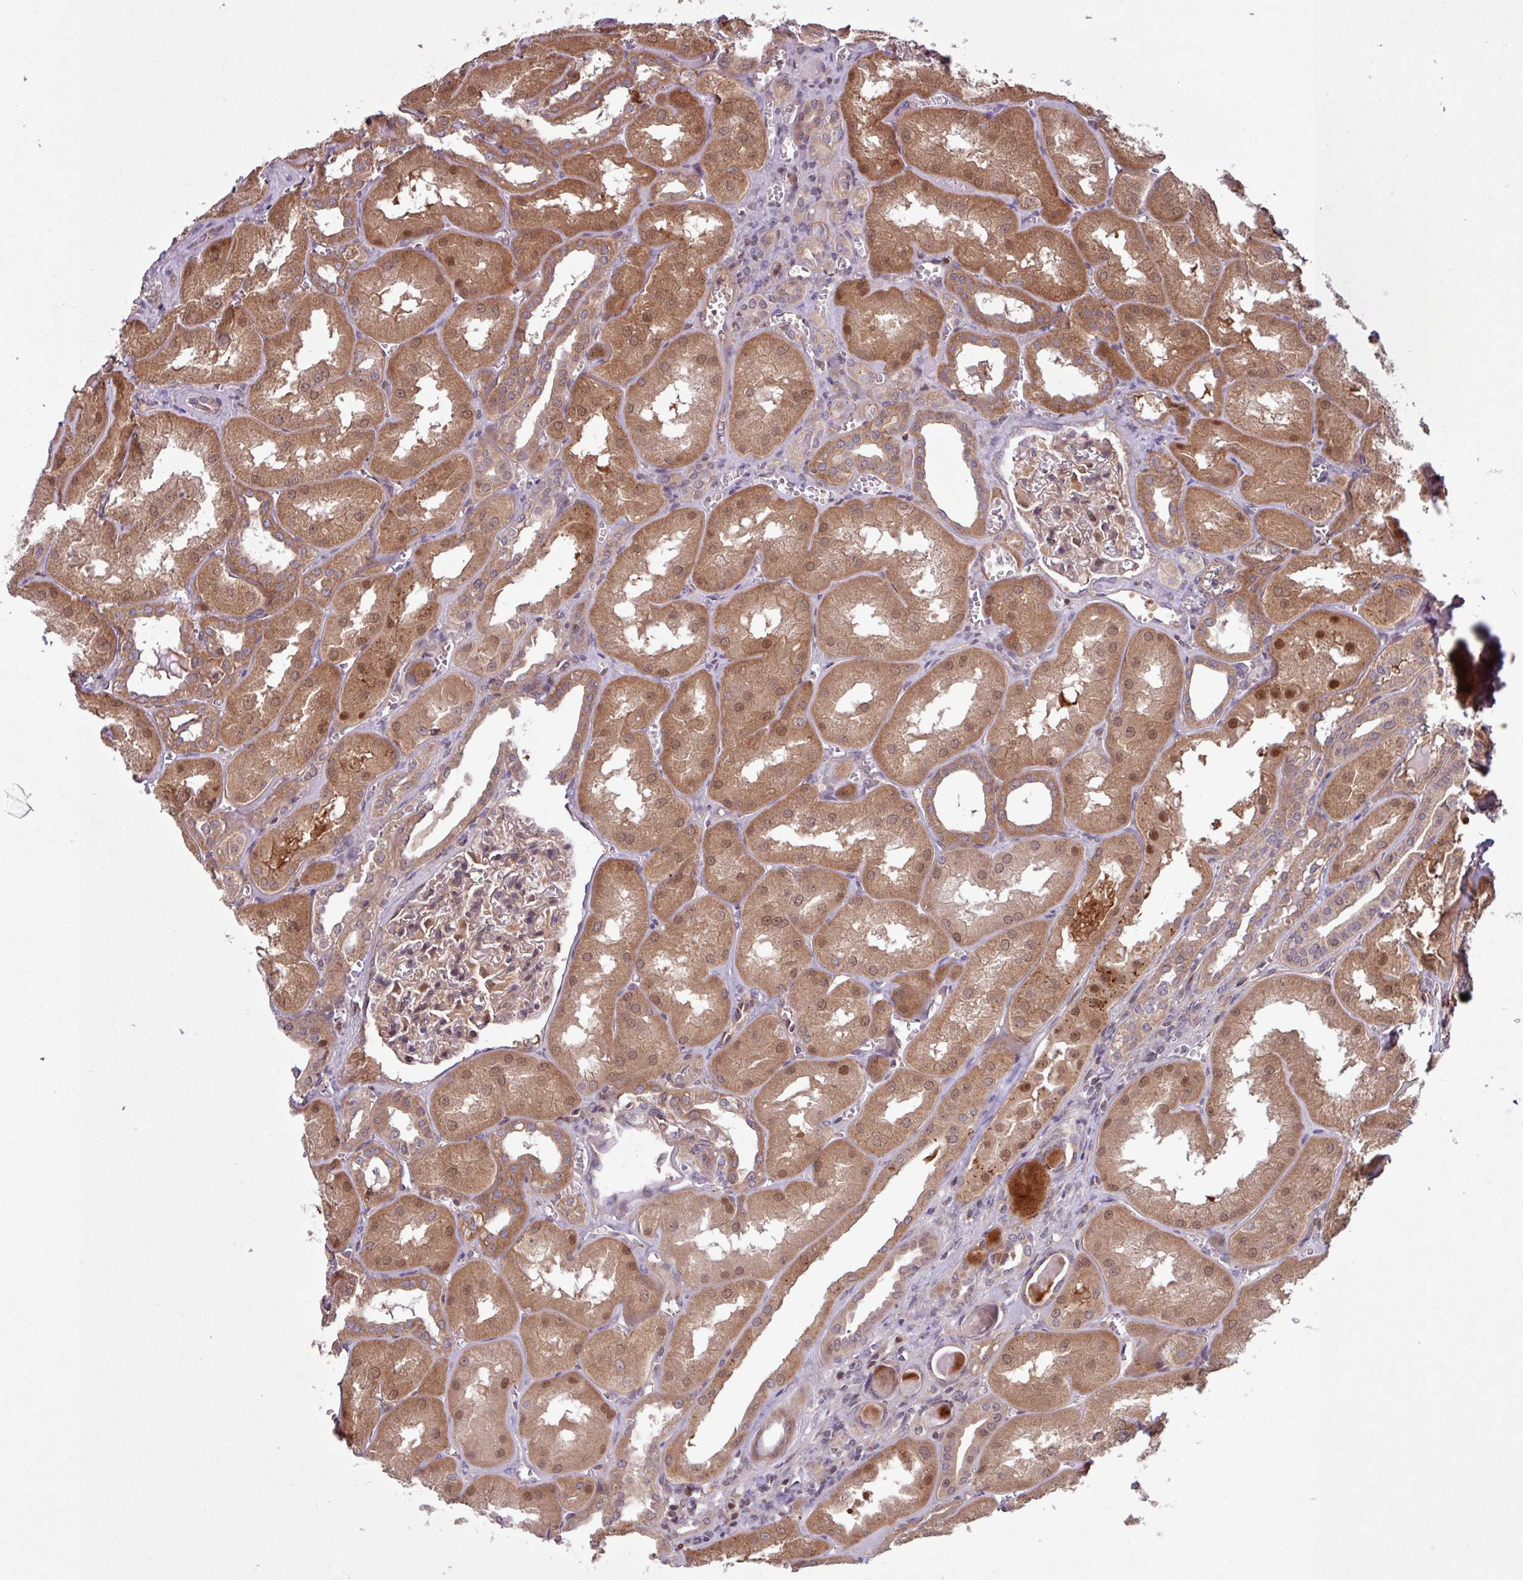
{"staining": {"intensity": "weak", "quantity": "25%-75%", "location": "cytoplasmic/membranous,nuclear"}, "tissue": "kidney", "cell_type": "Cells in glomeruli", "image_type": "normal", "snomed": [{"axis": "morphology", "description": "Normal tissue, NOS"}, {"axis": "topography", "description": "Kidney"}], "caption": "The micrograph shows immunohistochemical staining of unremarkable kidney. There is weak cytoplasmic/membranous,nuclear positivity is seen in approximately 25%-75% of cells in glomeruli. (brown staining indicates protein expression, while blue staining denotes nuclei).", "gene": "PDPR", "patient": {"sex": "male", "age": 61}}